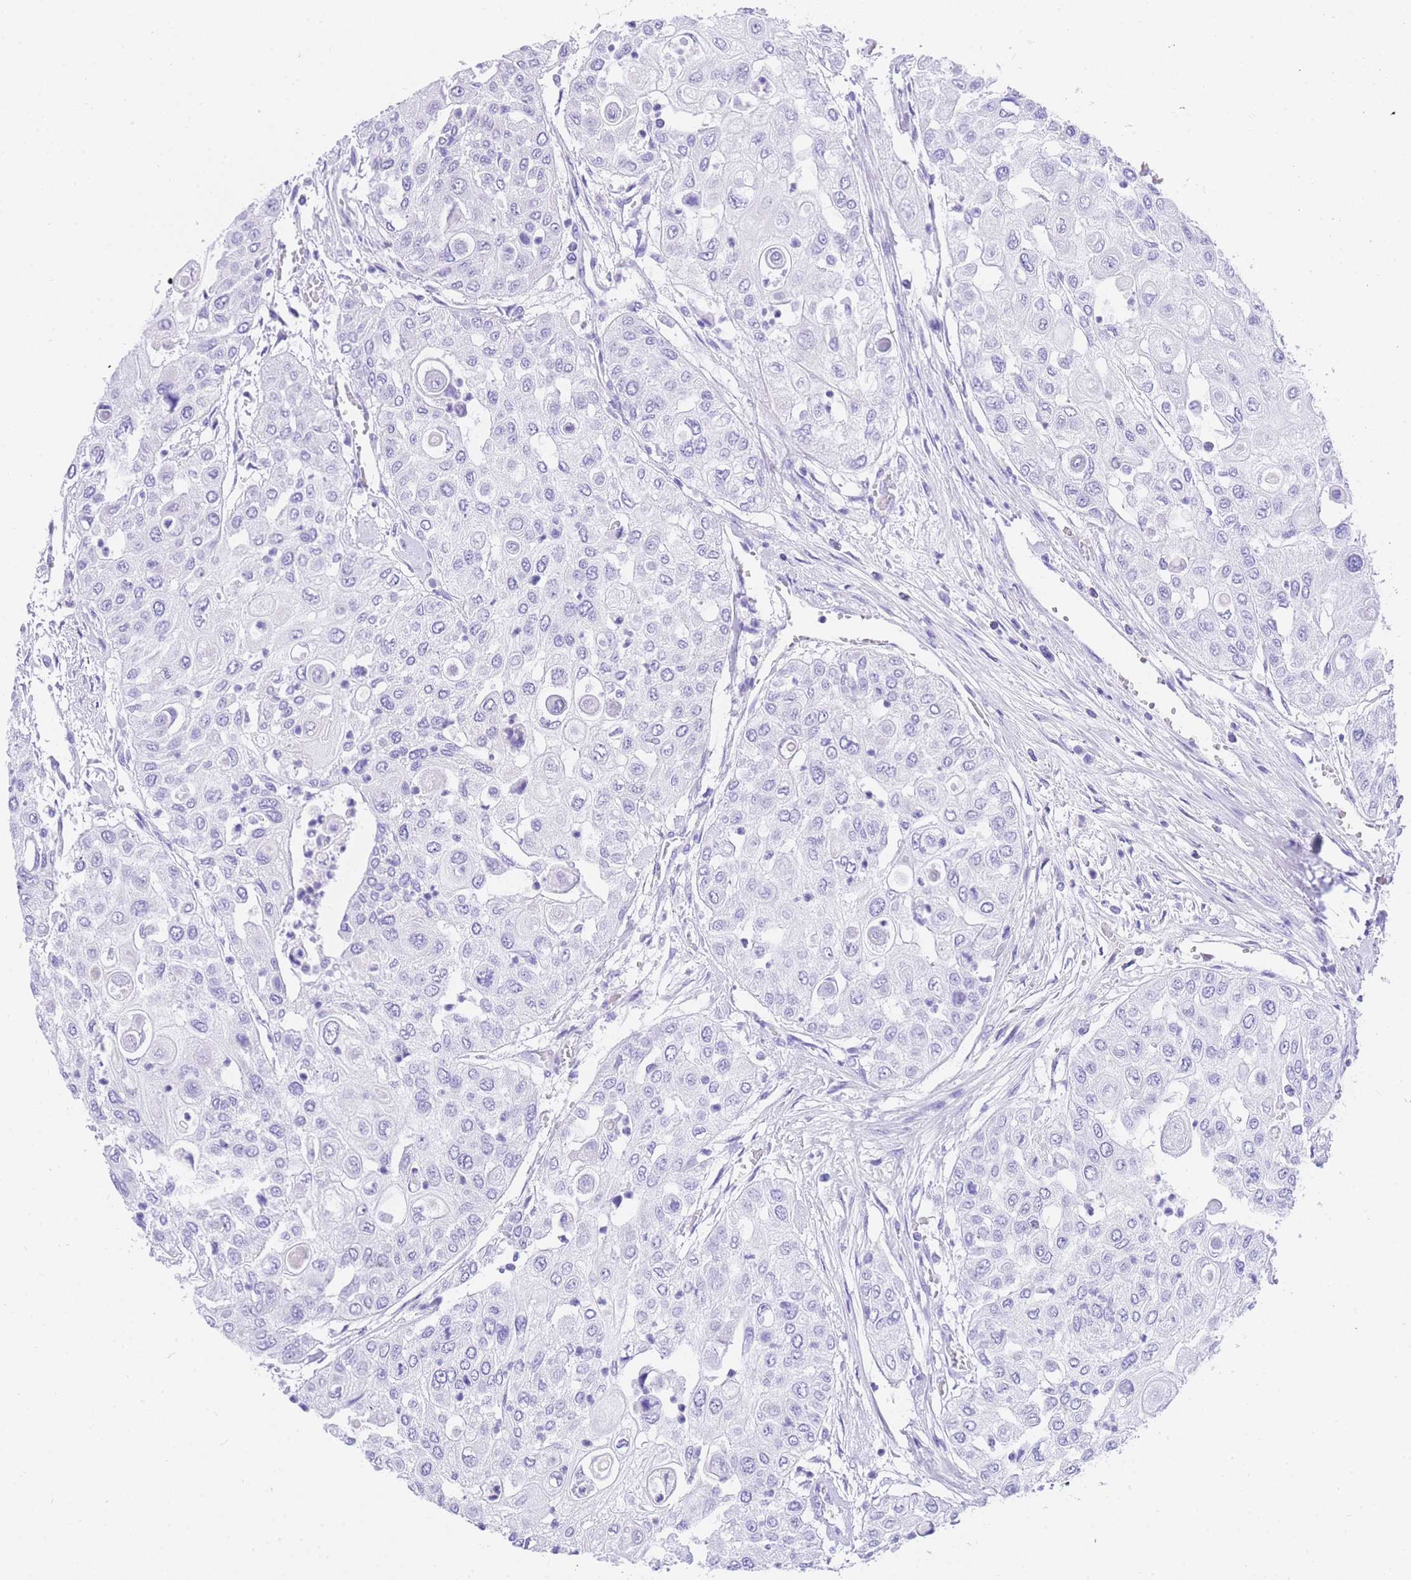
{"staining": {"intensity": "negative", "quantity": "none", "location": "none"}, "tissue": "urothelial cancer", "cell_type": "Tumor cells", "image_type": "cancer", "snomed": [{"axis": "morphology", "description": "Urothelial carcinoma, High grade"}, {"axis": "topography", "description": "Urinary bladder"}], "caption": "High-grade urothelial carcinoma was stained to show a protein in brown. There is no significant expression in tumor cells.", "gene": "NKD2", "patient": {"sex": "female", "age": 79}}